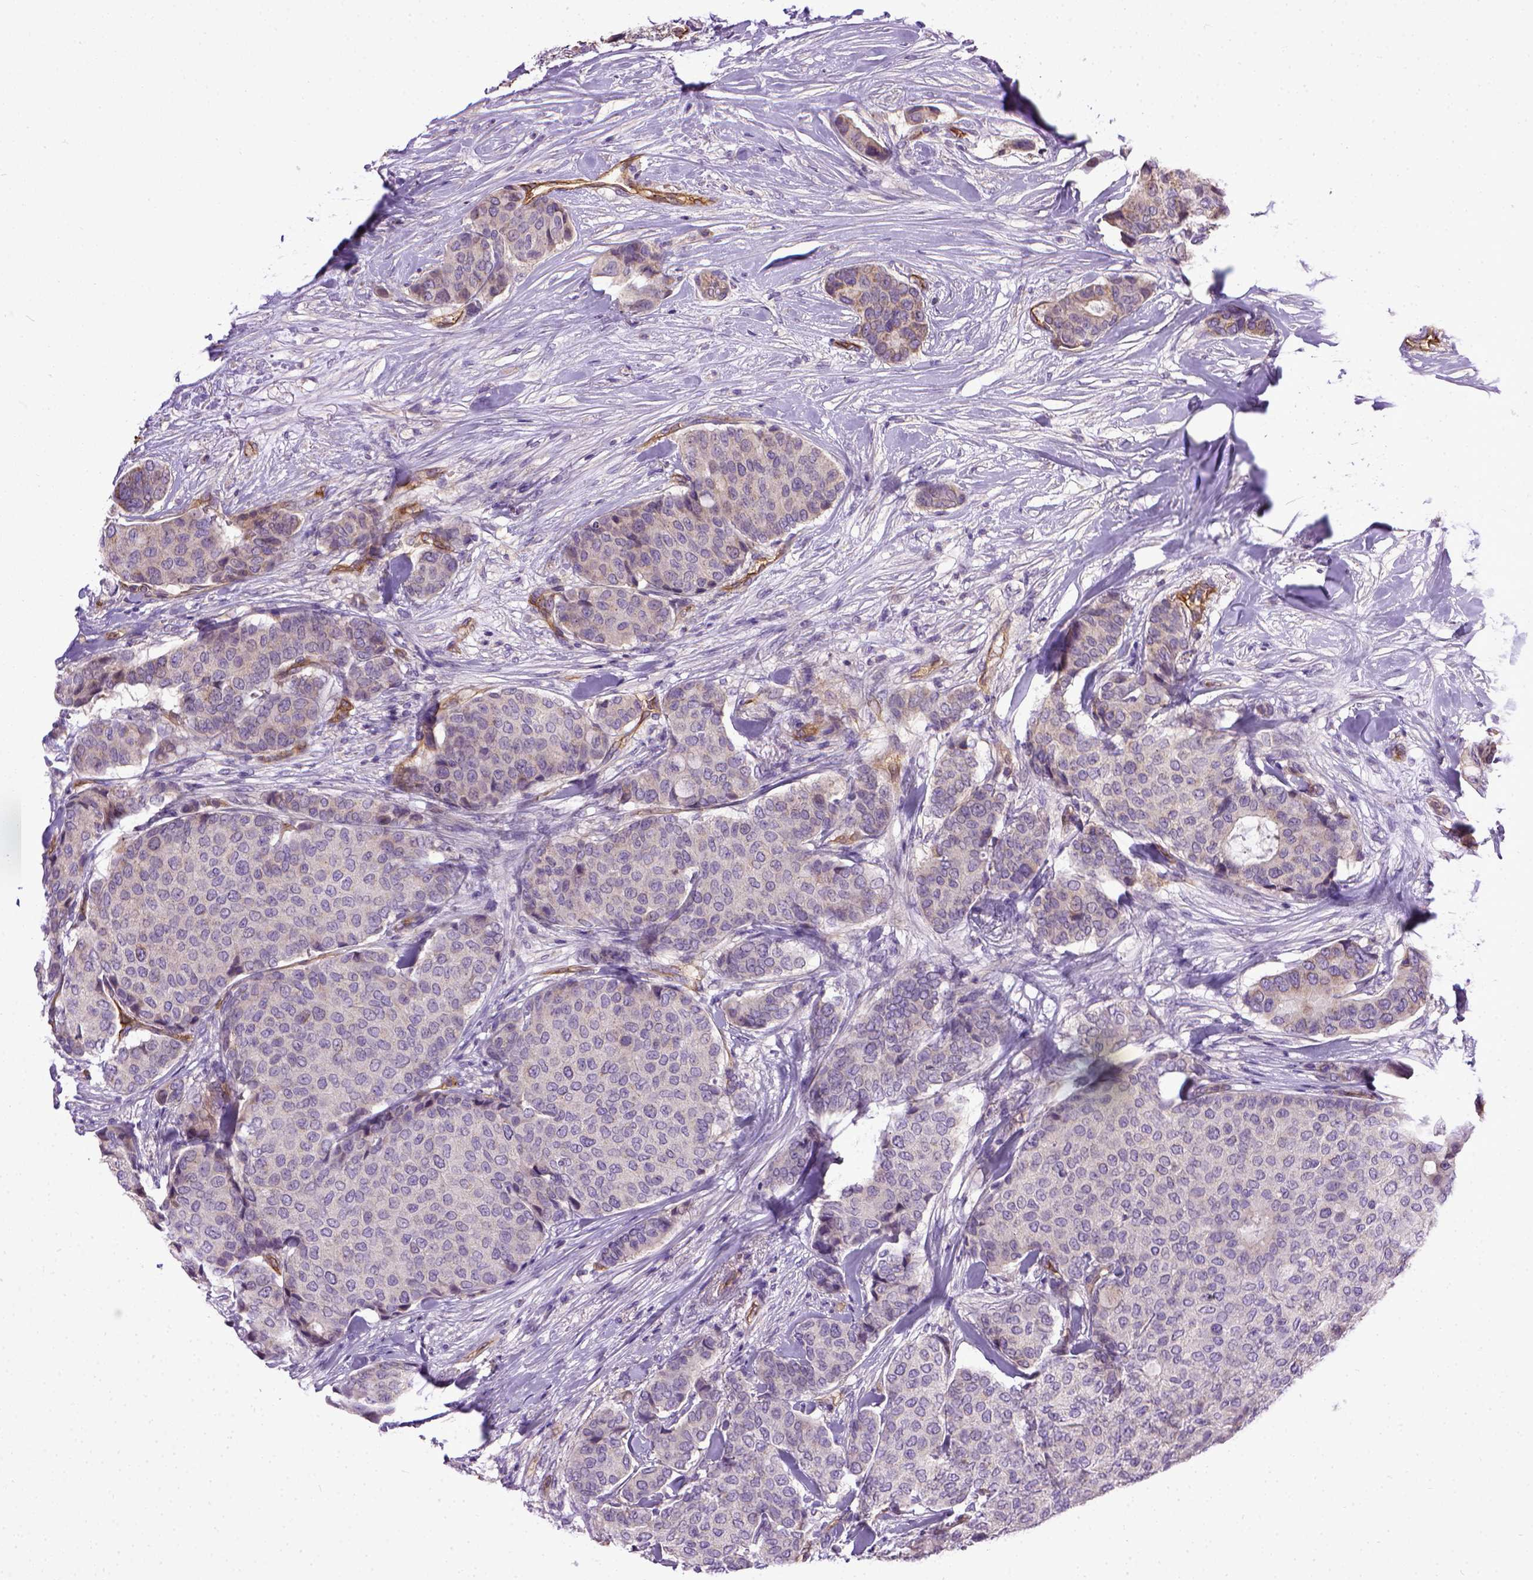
{"staining": {"intensity": "negative", "quantity": "none", "location": "none"}, "tissue": "breast cancer", "cell_type": "Tumor cells", "image_type": "cancer", "snomed": [{"axis": "morphology", "description": "Duct carcinoma"}, {"axis": "topography", "description": "Breast"}], "caption": "There is no significant staining in tumor cells of breast invasive ductal carcinoma.", "gene": "ENG", "patient": {"sex": "female", "age": 75}}